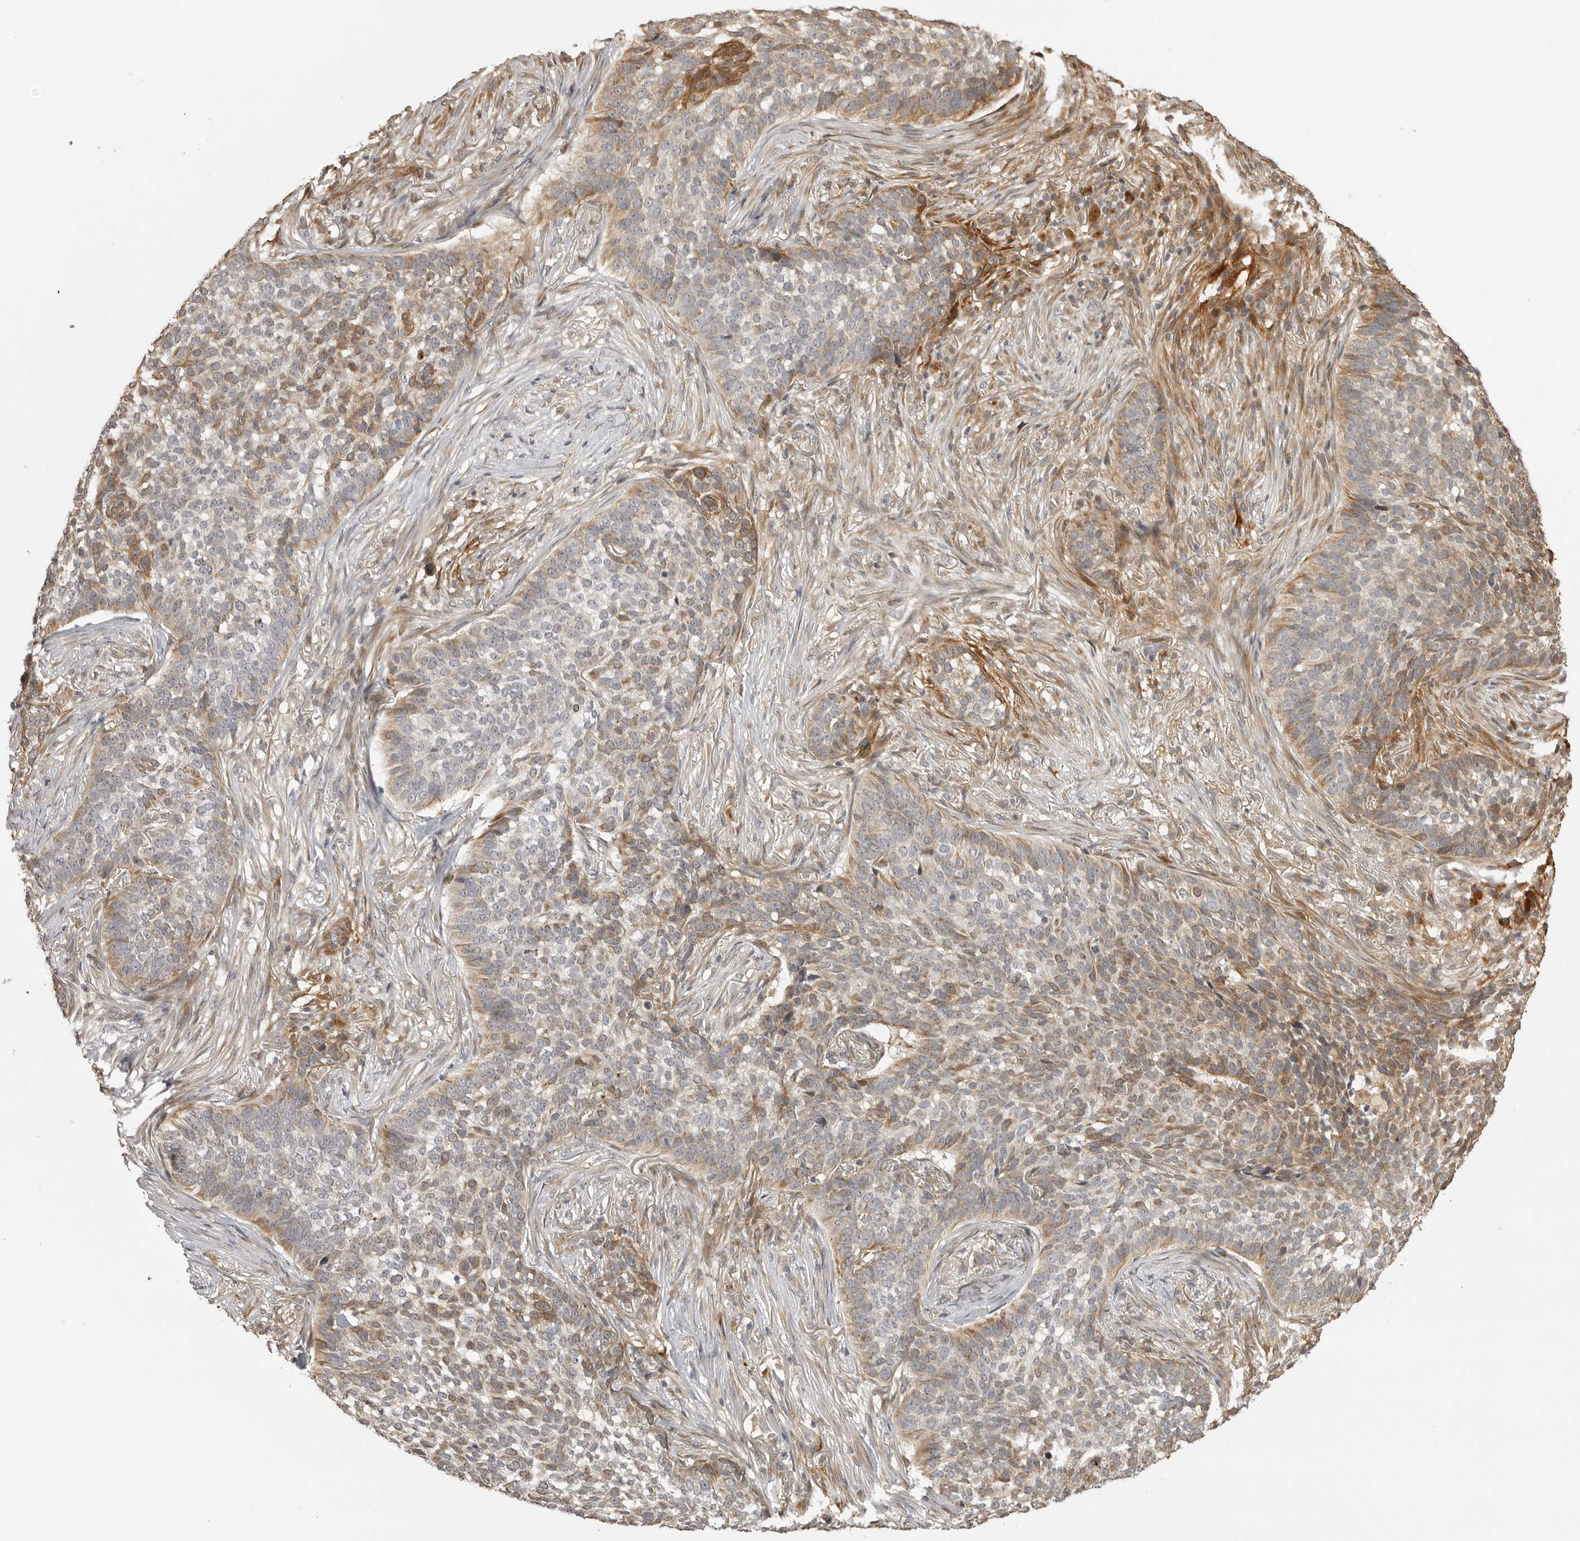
{"staining": {"intensity": "moderate", "quantity": "<25%", "location": "cytoplasmic/membranous"}, "tissue": "skin cancer", "cell_type": "Tumor cells", "image_type": "cancer", "snomed": [{"axis": "morphology", "description": "Basal cell carcinoma"}, {"axis": "topography", "description": "Skin"}], "caption": "Approximately <25% of tumor cells in skin cancer (basal cell carcinoma) display moderate cytoplasmic/membranous protein staining as visualized by brown immunohistochemical staining.", "gene": "IDO1", "patient": {"sex": "male", "age": 85}}